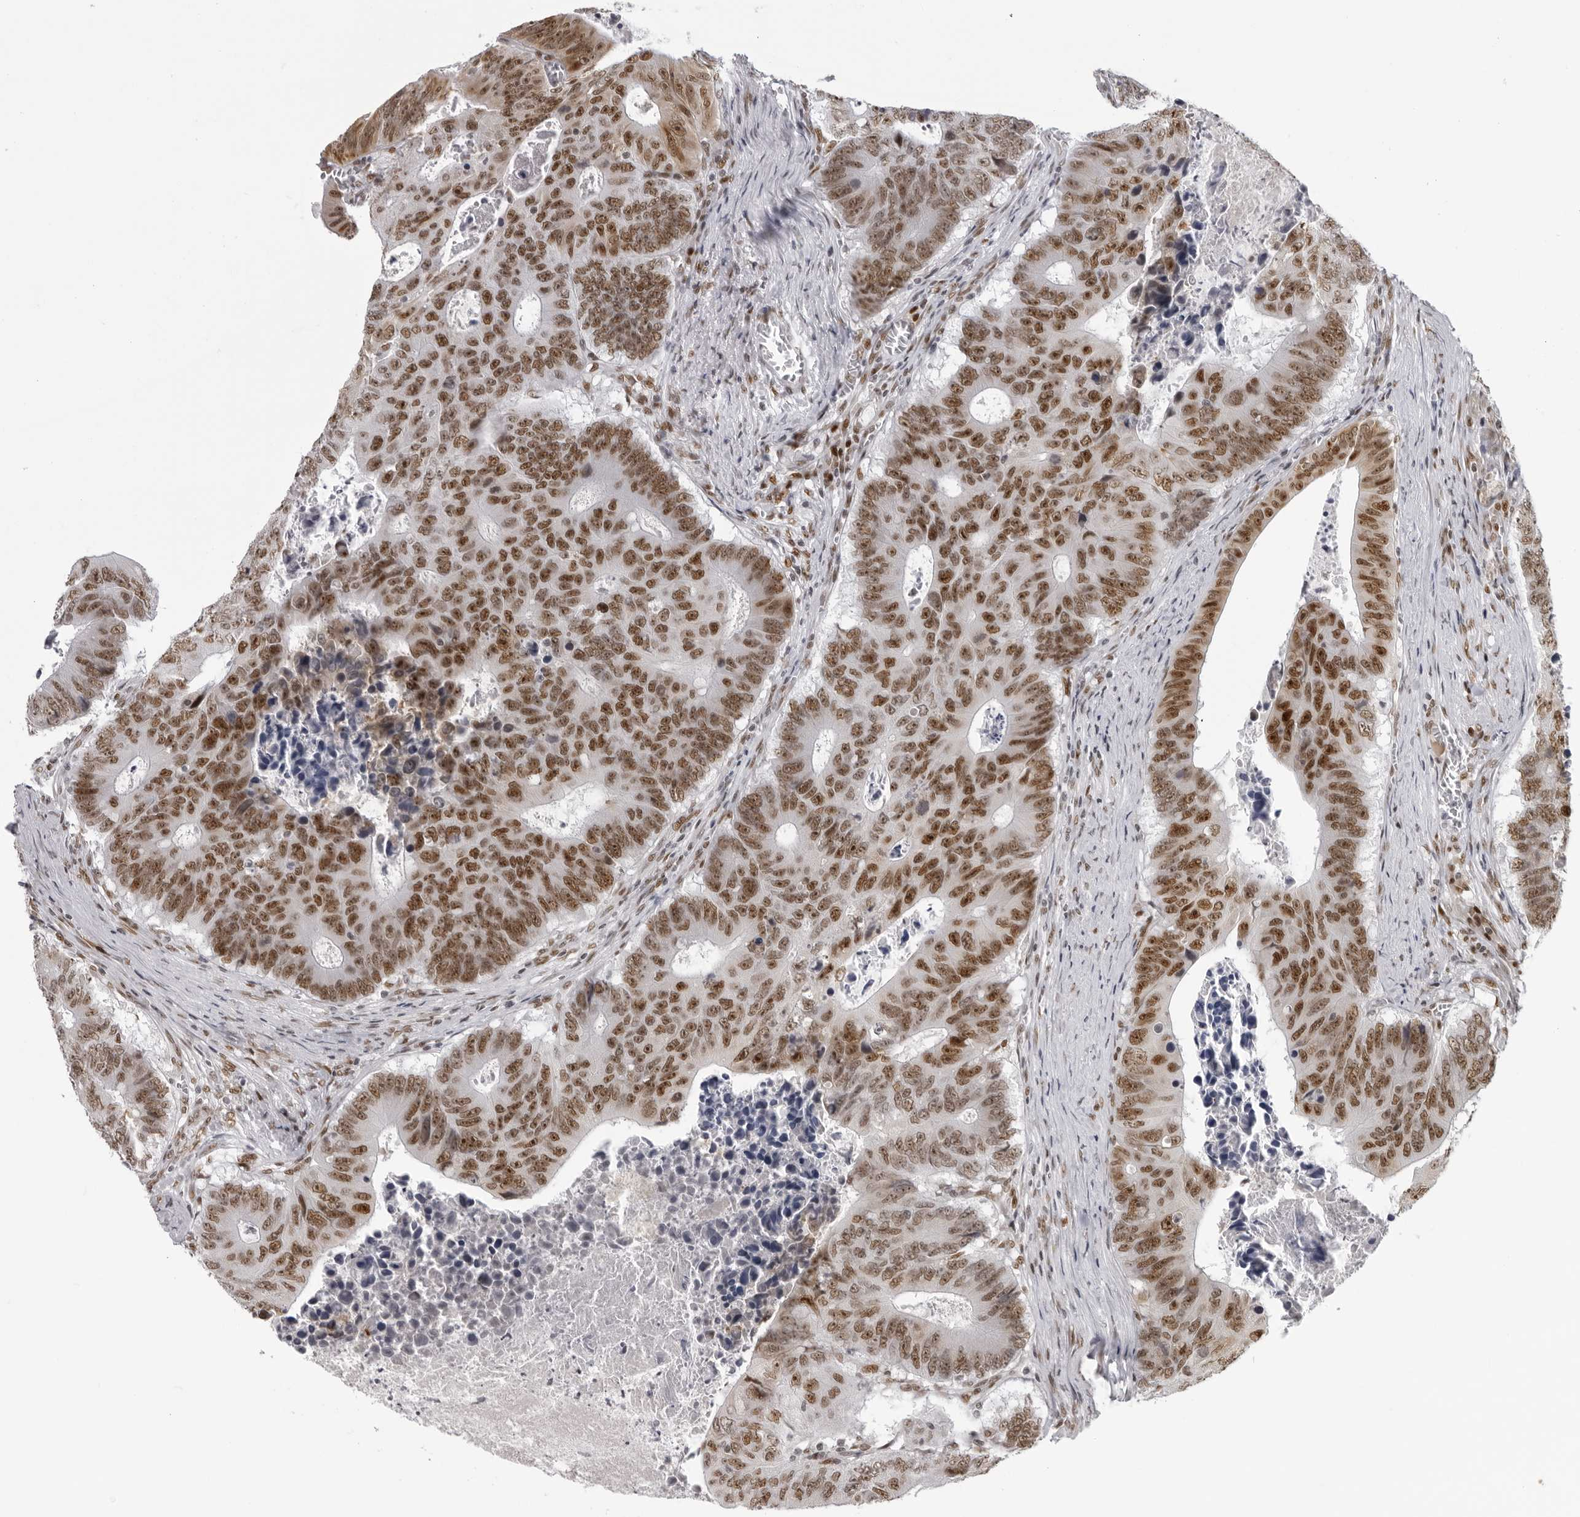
{"staining": {"intensity": "moderate", "quantity": ">75%", "location": "nuclear"}, "tissue": "colorectal cancer", "cell_type": "Tumor cells", "image_type": "cancer", "snomed": [{"axis": "morphology", "description": "Adenocarcinoma, NOS"}, {"axis": "topography", "description": "Colon"}], "caption": "DAB (3,3'-diaminobenzidine) immunohistochemical staining of human adenocarcinoma (colorectal) shows moderate nuclear protein expression in about >75% of tumor cells.", "gene": "HEXIM2", "patient": {"sex": "male", "age": 87}}